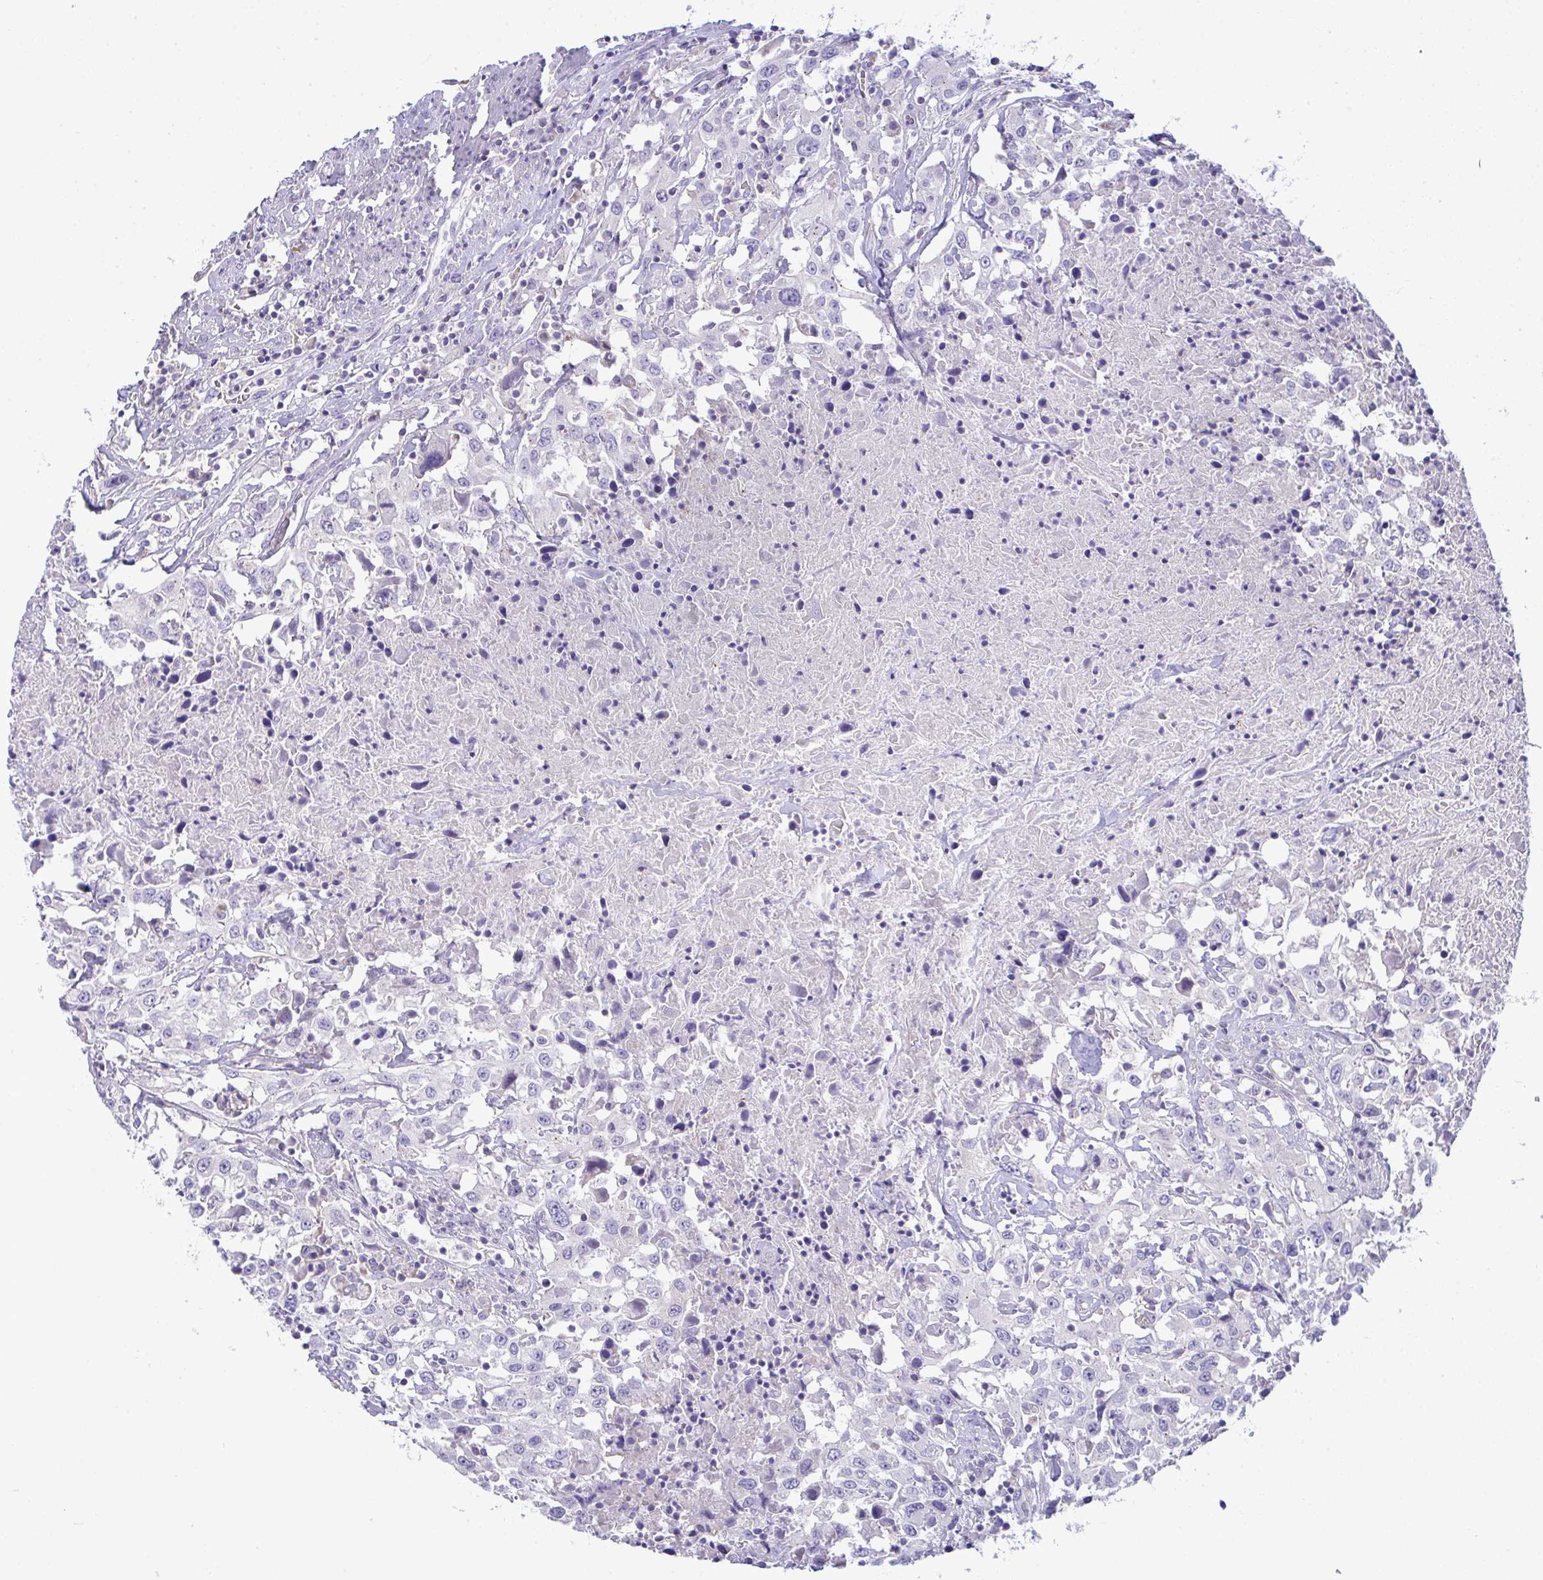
{"staining": {"intensity": "negative", "quantity": "none", "location": "none"}, "tissue": "urothelial cancer", "cell_type": "Tumor cells", "image_type": "cancer", "snomed": [{"axis": "morphology", "description": "Urothelial carcinoma, High grade"}, {"axis": "topography", "description": "Urinary bladder"}], "caption": "IHC histopathology image of neoplastic tissue: urothelial cancer stained with DAB (3,3'-diaminobenzidine) displays no significant protein expression in tumor cells. Brightfield microscopy of immunohistochemistry (IHC) stained with DAB (3,3'-diaminobenzidine) (brown) and hematoxylin (blue), captured at high magnification.", "gene": "PLA2G12B", "patient": {"sex": "male", "age": 61}}